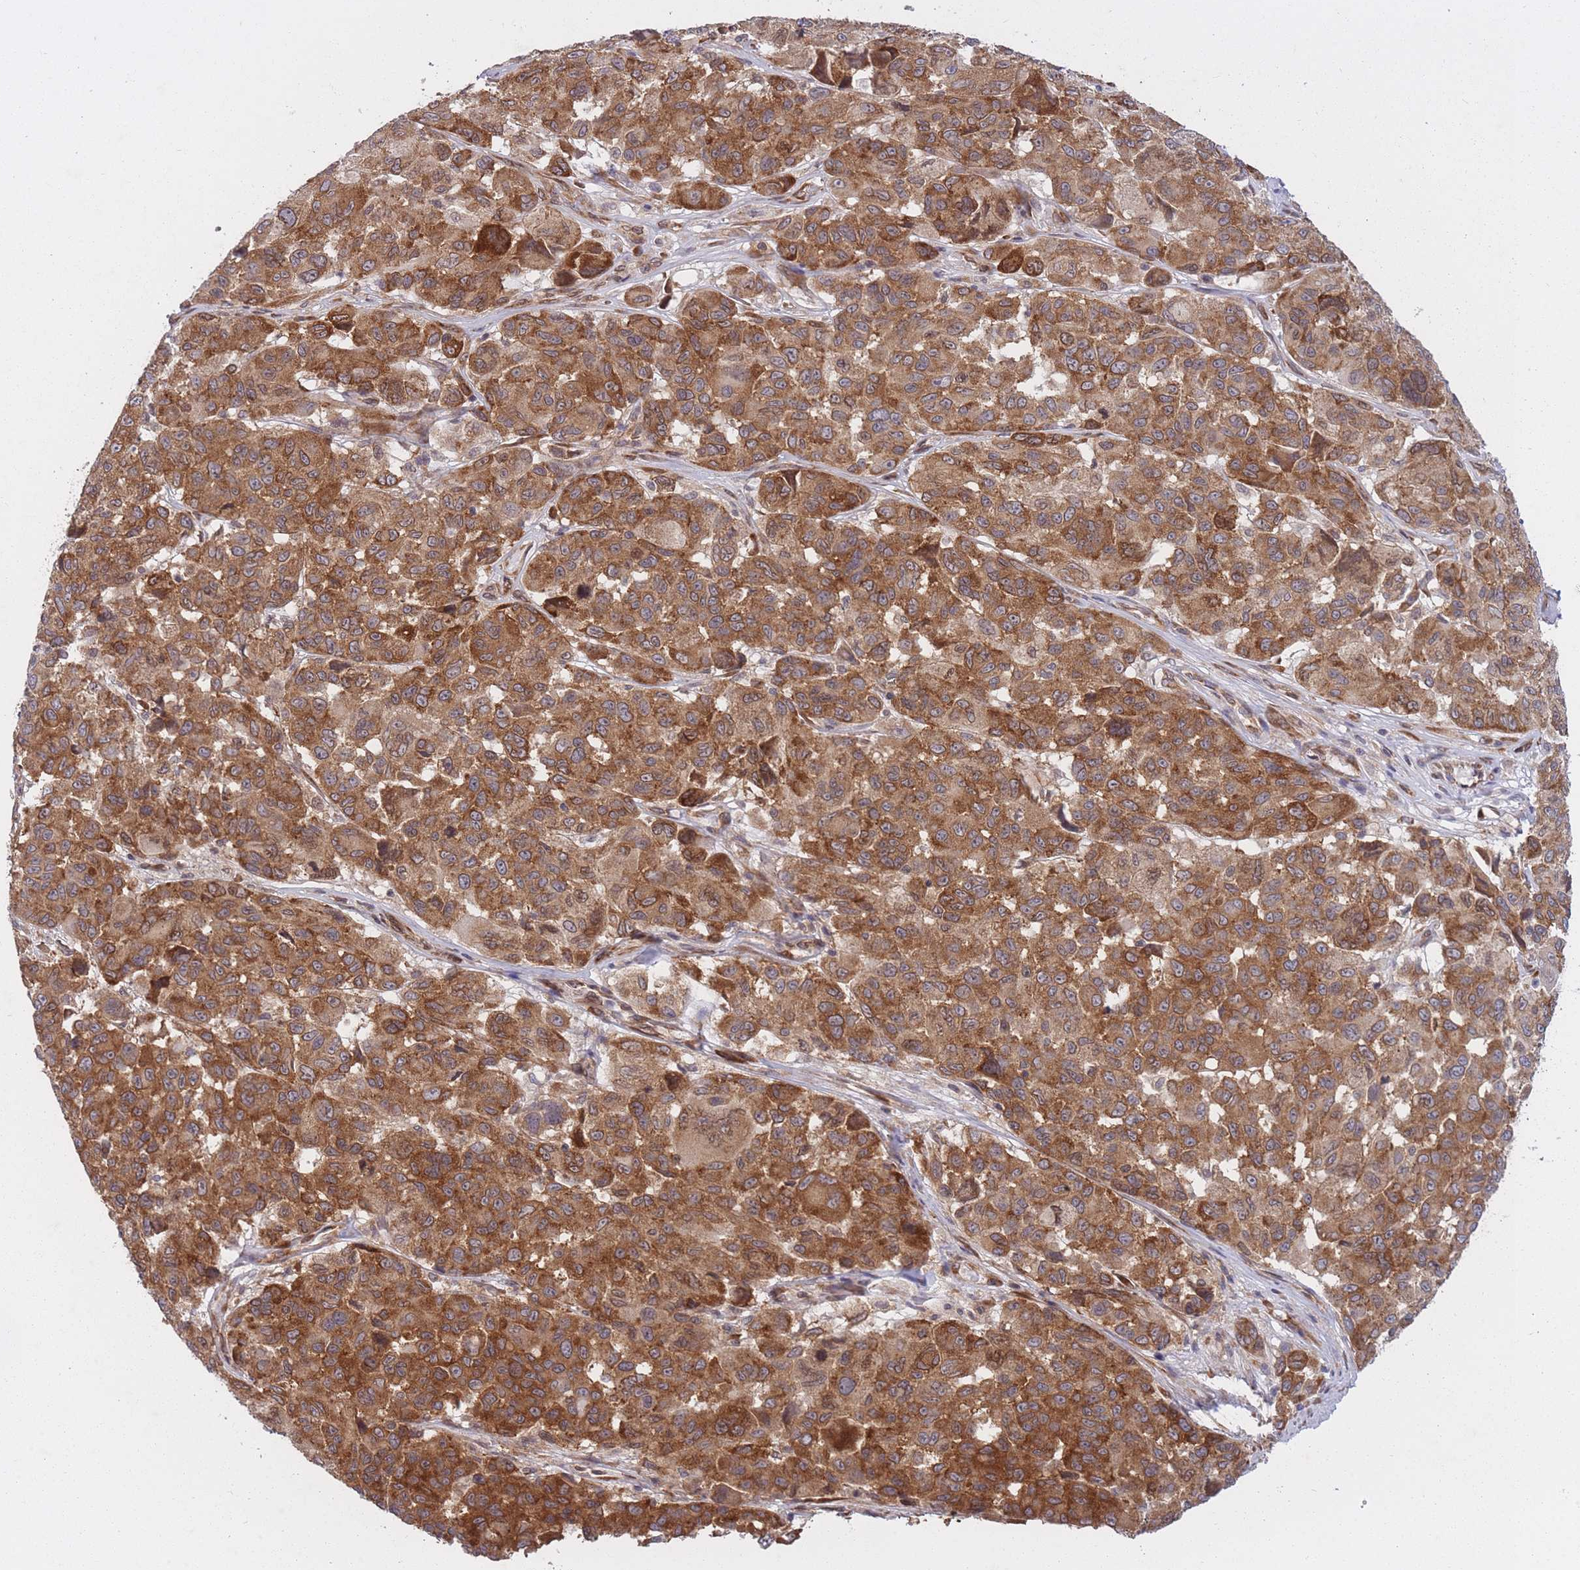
{"staining": {"intensity": "strong", "quantity": ">75%", "location": "cytoplasmic/membranous"}, "tissue": "melanoma", "cell_type": "Tumor cells", "image_type": "cancer", "snomed": [{"axis": "morphology", "description": "Malignant melanoma, NOS"}, {"axis": "topography", "description": "Skin"}], "caption": "Human malignant melanoma stained with a protein marker displays strong staining in tumor cells.", "gene": "CCDC124", "patient": {"sex": "female", "age": 66}}